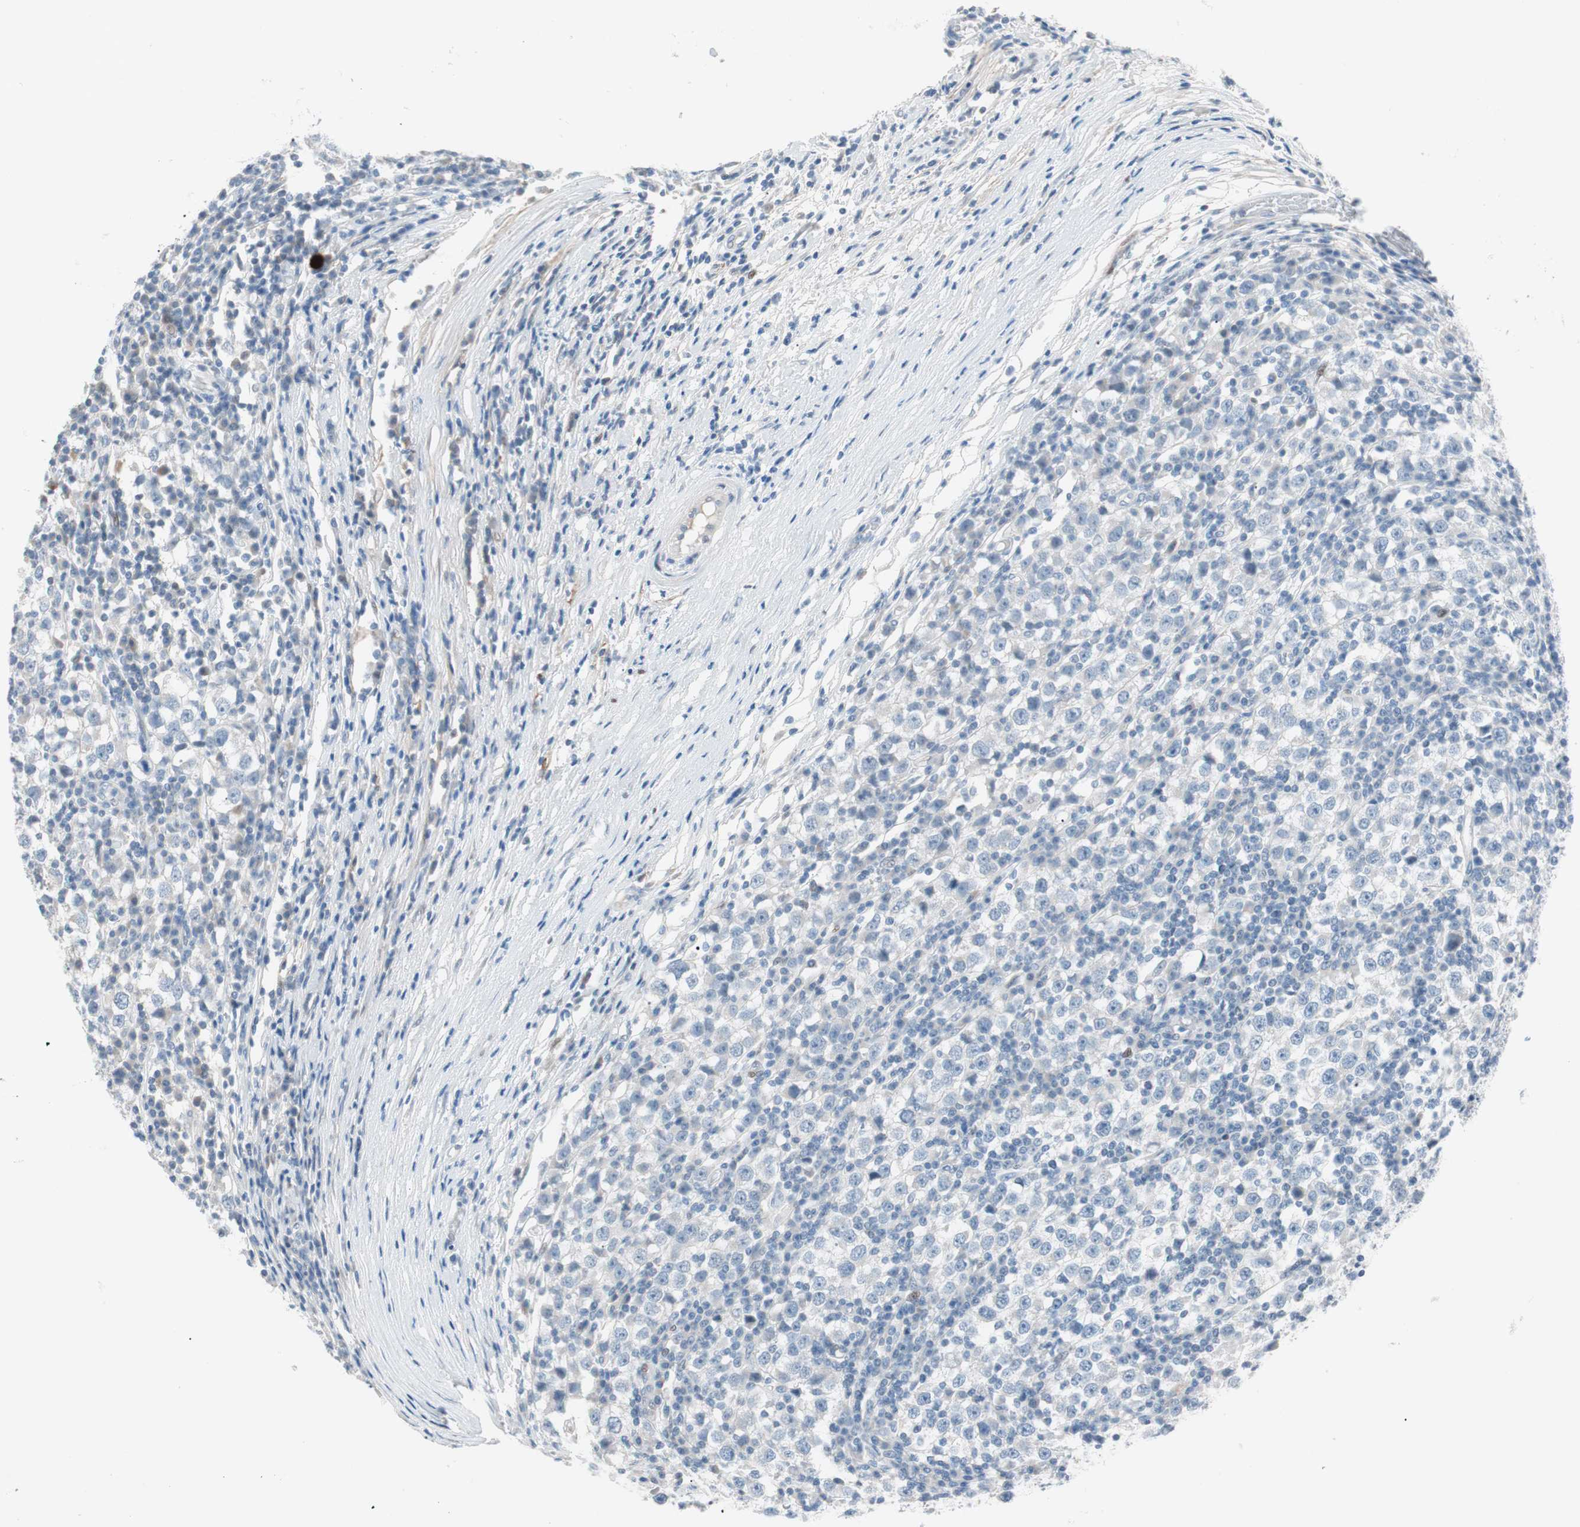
{"staining": {"intensity": "negative", "quantity": "none", "location": "none"}, "tissue": "testis cancer", "cell_type": "Tumor cells", "image_type": "cancer", "snomed": [{"axis": "morphology", "description": "Seminoma, NOS"}, {"axis": "topography", "description": "Testis"}], "caption": "Immunohistochemistry image of seminoma (testis) stained for a protein (brown), which exhibits no expression in tumor cells. (DAB IHC visualized using brightfield microscopy, high magnification).", "gene": "FOSL1", "patient": {"sex": "male", "age": 65}}